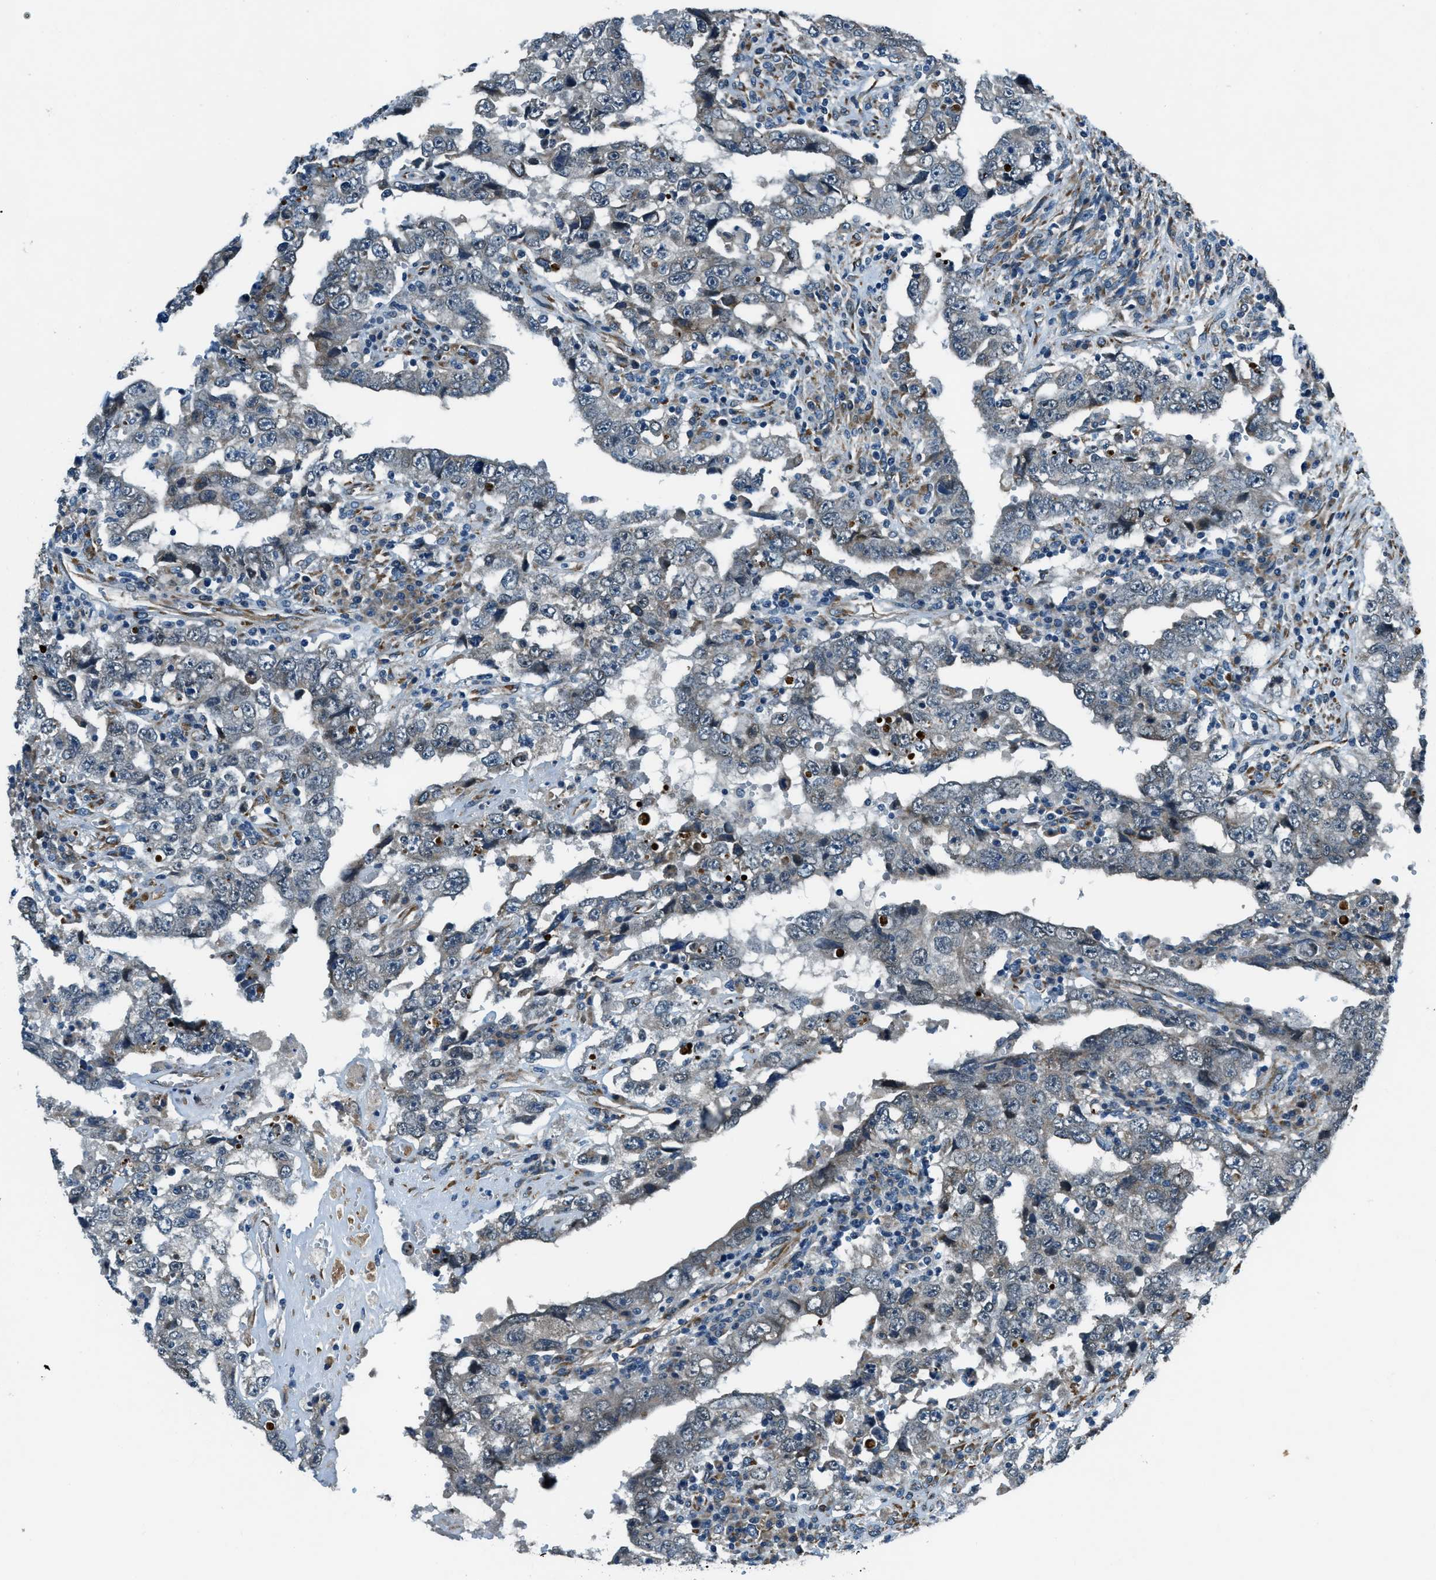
{"staining": {"intensity": "negative", "quantity": "none", "location": "none"}, "tissue": "testis cancer", "cell_type": "Tumor cells", "image_type": "cancer", "snomed": [{"axis": "morphology", "description": "Carcinoma, Embryonal, NOS"}, {"axis": "topography", "description": "Testis"}], "caption": "DAB (3,3'-diaminobenzidine) immunohistochemical staining of human testis cancer (embryonal carcinoma) exhibits no significant staining in tumor cells.", "gene": "GINM1", "patient": {"sex": "male", "age": 26}}